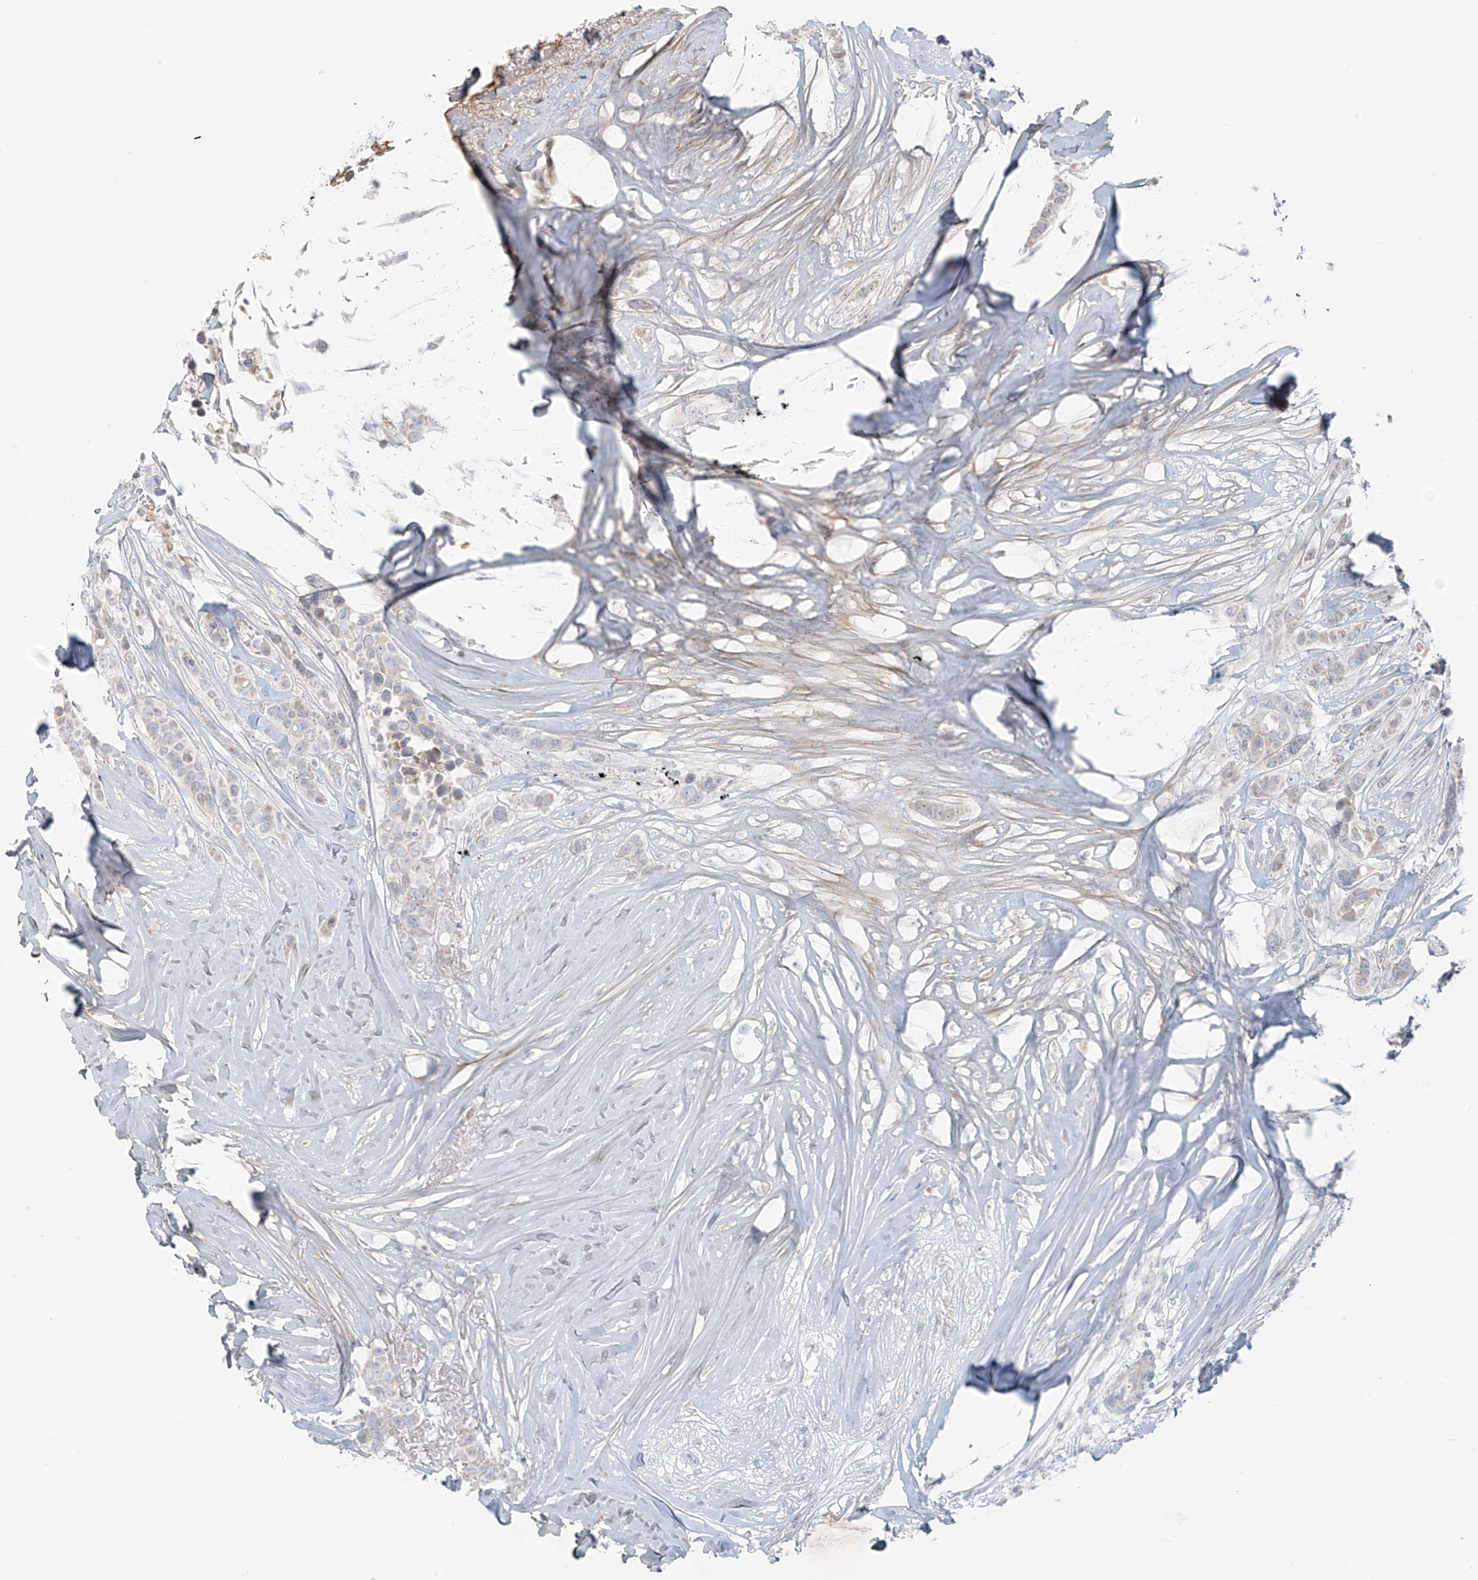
{"staining": {"intensity": "negative", "quantity": "none", "location": "none"}, "tissue": "breast cancer", "cell_type": "Tumor cells", "image_type": "cancer", "snomed": [{"axis": "morphology", "description": "Lobular carcinoma"}, {"axis": "topography", "description": "Breast"}], "caption": "IHC image of human lobular carcinoma (breast) stained for a protein (brown), which demonstrates no expression in tumor cells.", "gene": "UST", "patient": {"sex": "female", "age": 51}}